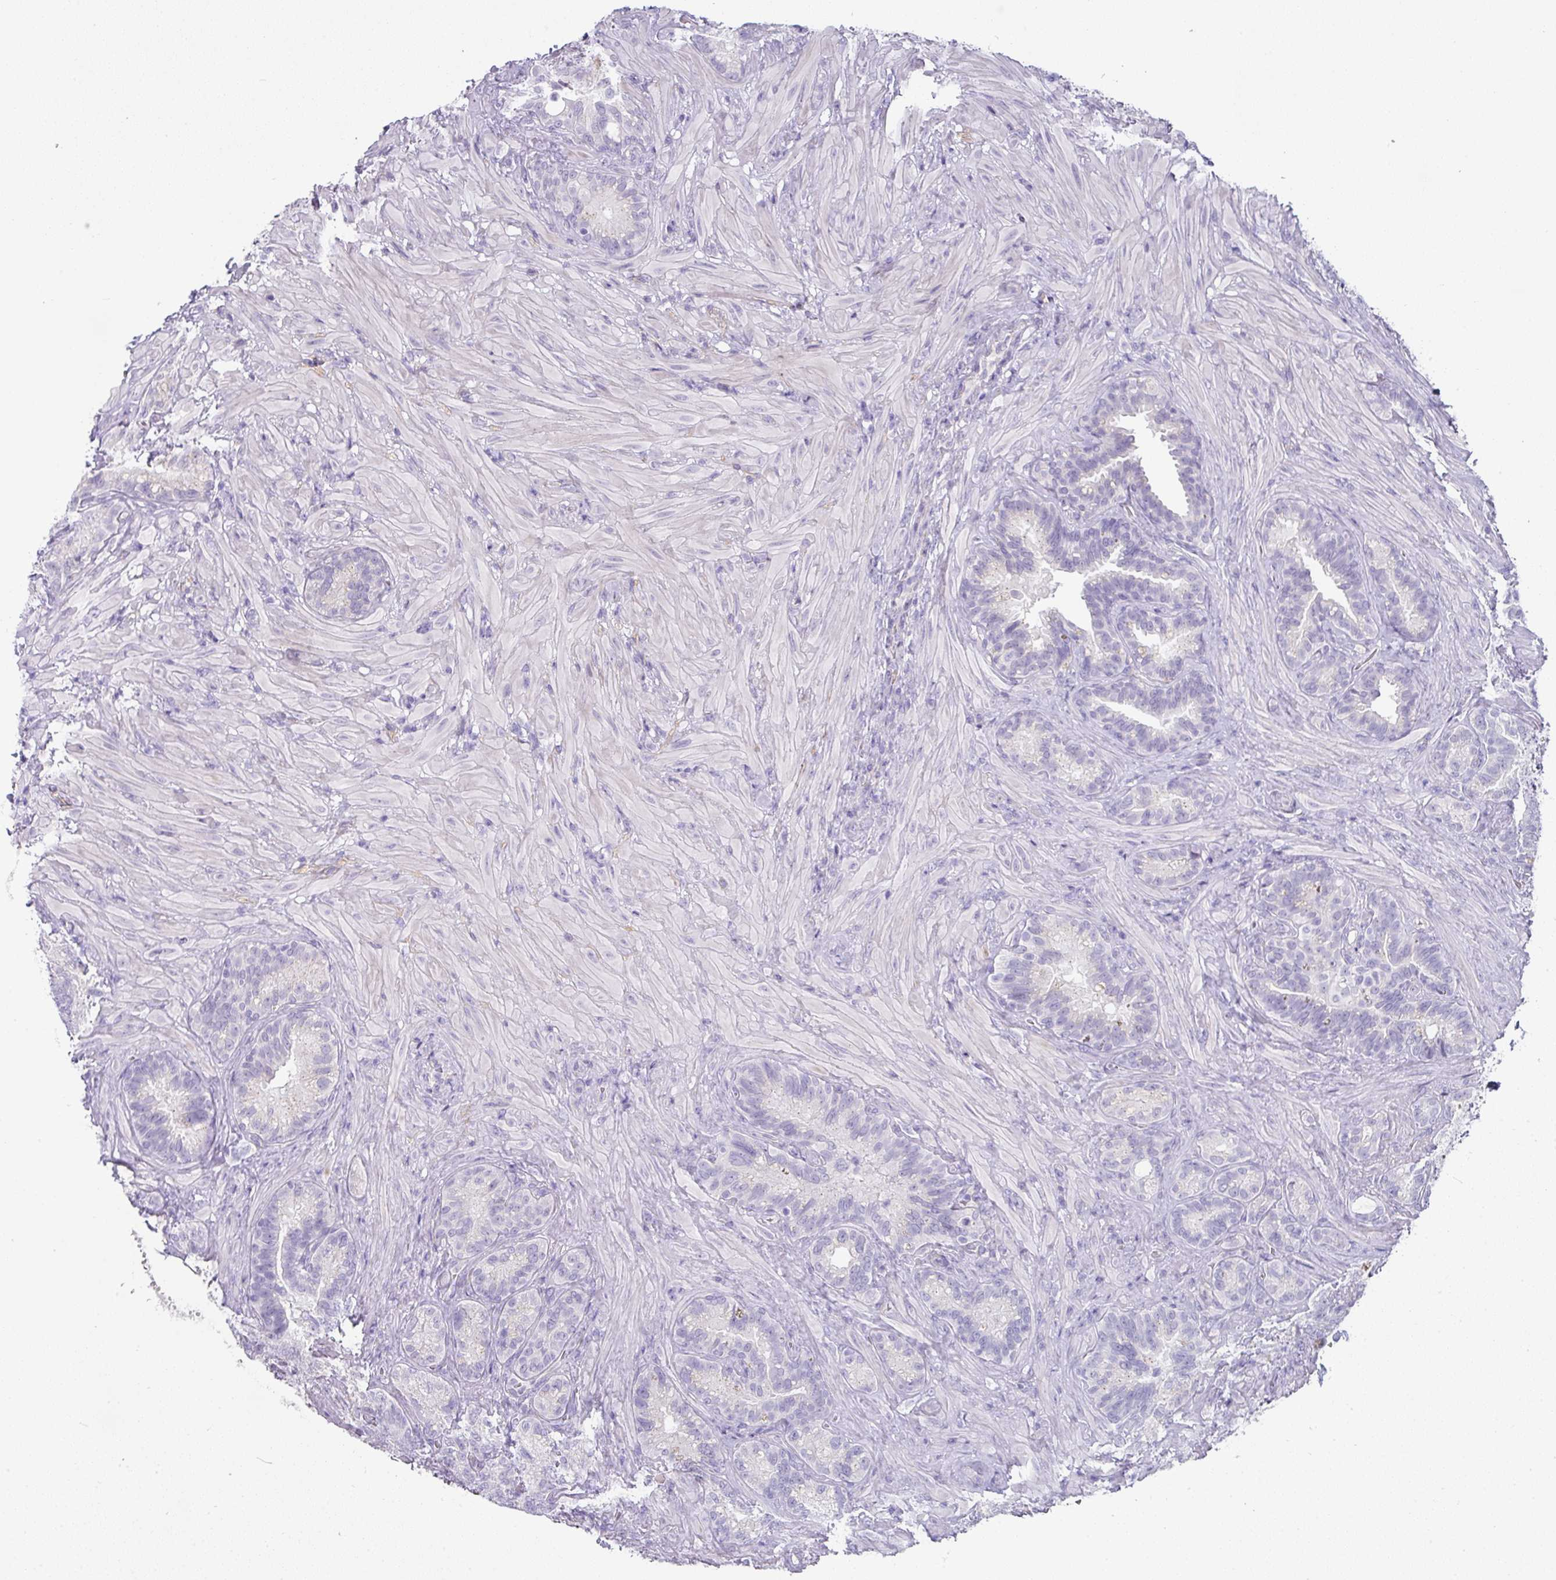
{"staining": {"intensity": "negative", "quantity": "none", "location": "none"}, "tissue": "seminal vesicle", "cell_type": "Glandular cells", "image_type": "normal", "snomed": [{"axis": "morphology", "description": "Normal tissue, NOS"}, {"axis": "topography", "description": "Seminal veicle"}], "caption": "Glandular cells are negative for protein expression in benign human seminal vesicle. (Stains: DAB (3,3'-diaminobenzidine) IHC with hematoxylin counter stain, Microscopy: brightfield microscopy at high magnification).", "gene": "OR52N1", "patient": {"sex": "male", "age": 68}}